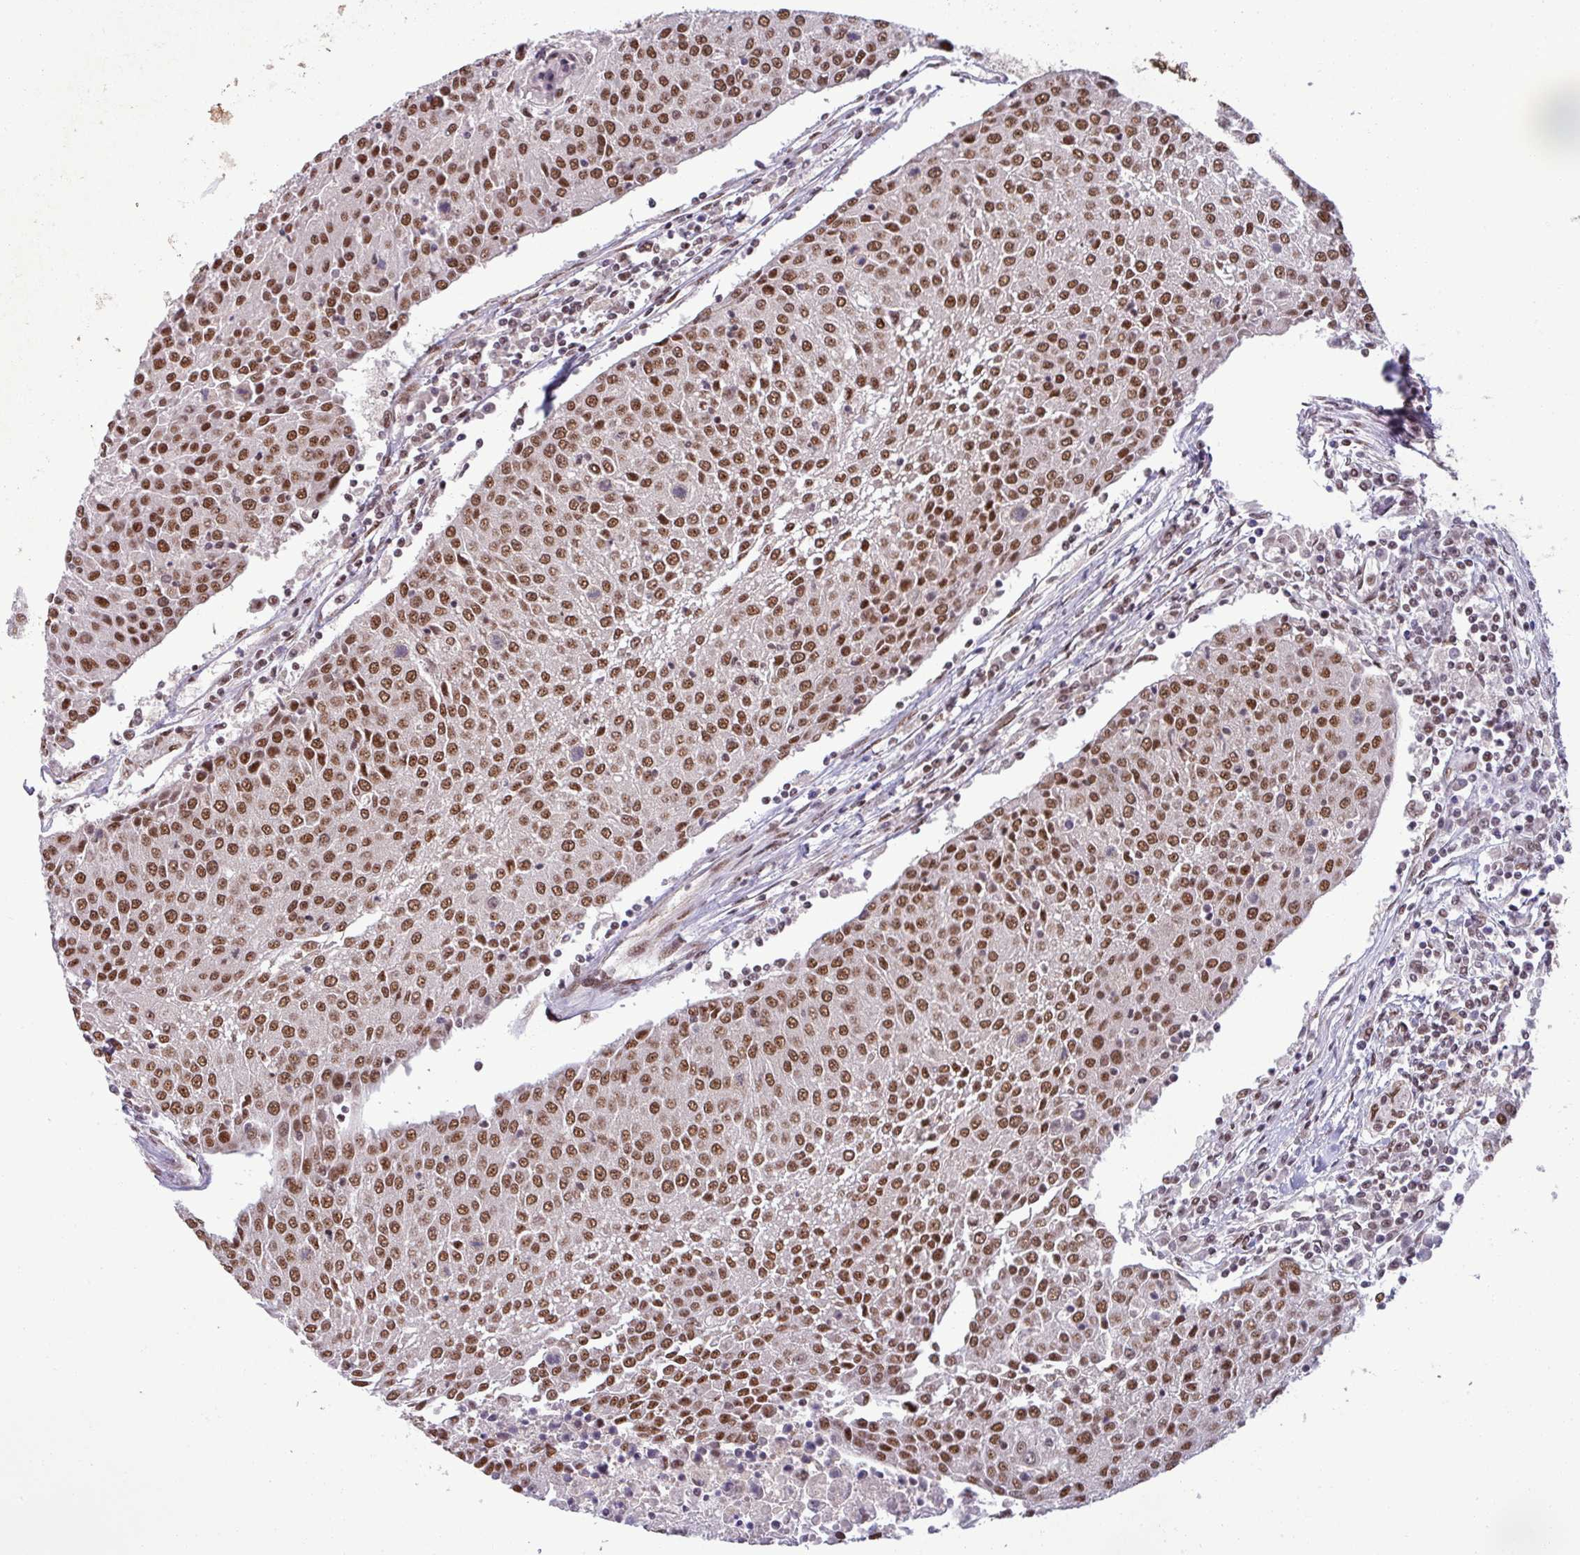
{"staining": {"intensity": "strong", "quantity": ">75%", "location": "nuclear"}, "tissue": "urothelial cancer", "cell_type": "Tumor cells", "image_type": "cancer", "snomed": [{"axis": "morphology", "description": "Urothelial carcinoma, High grade"}, {"axis": "topography", "description": "Urinary bladder"}], "caption": "High-magnification brightfield microscopy of urothelial carcinoma (high-grade) stained with DAB (brown) and counterstained with hematoxylin (blue). tumor cells exhibit strong nuclear expression is appreciated in about>75% of cells.", "gene": "PTPN20", "patient": {"sex": "female", "age": 85}}